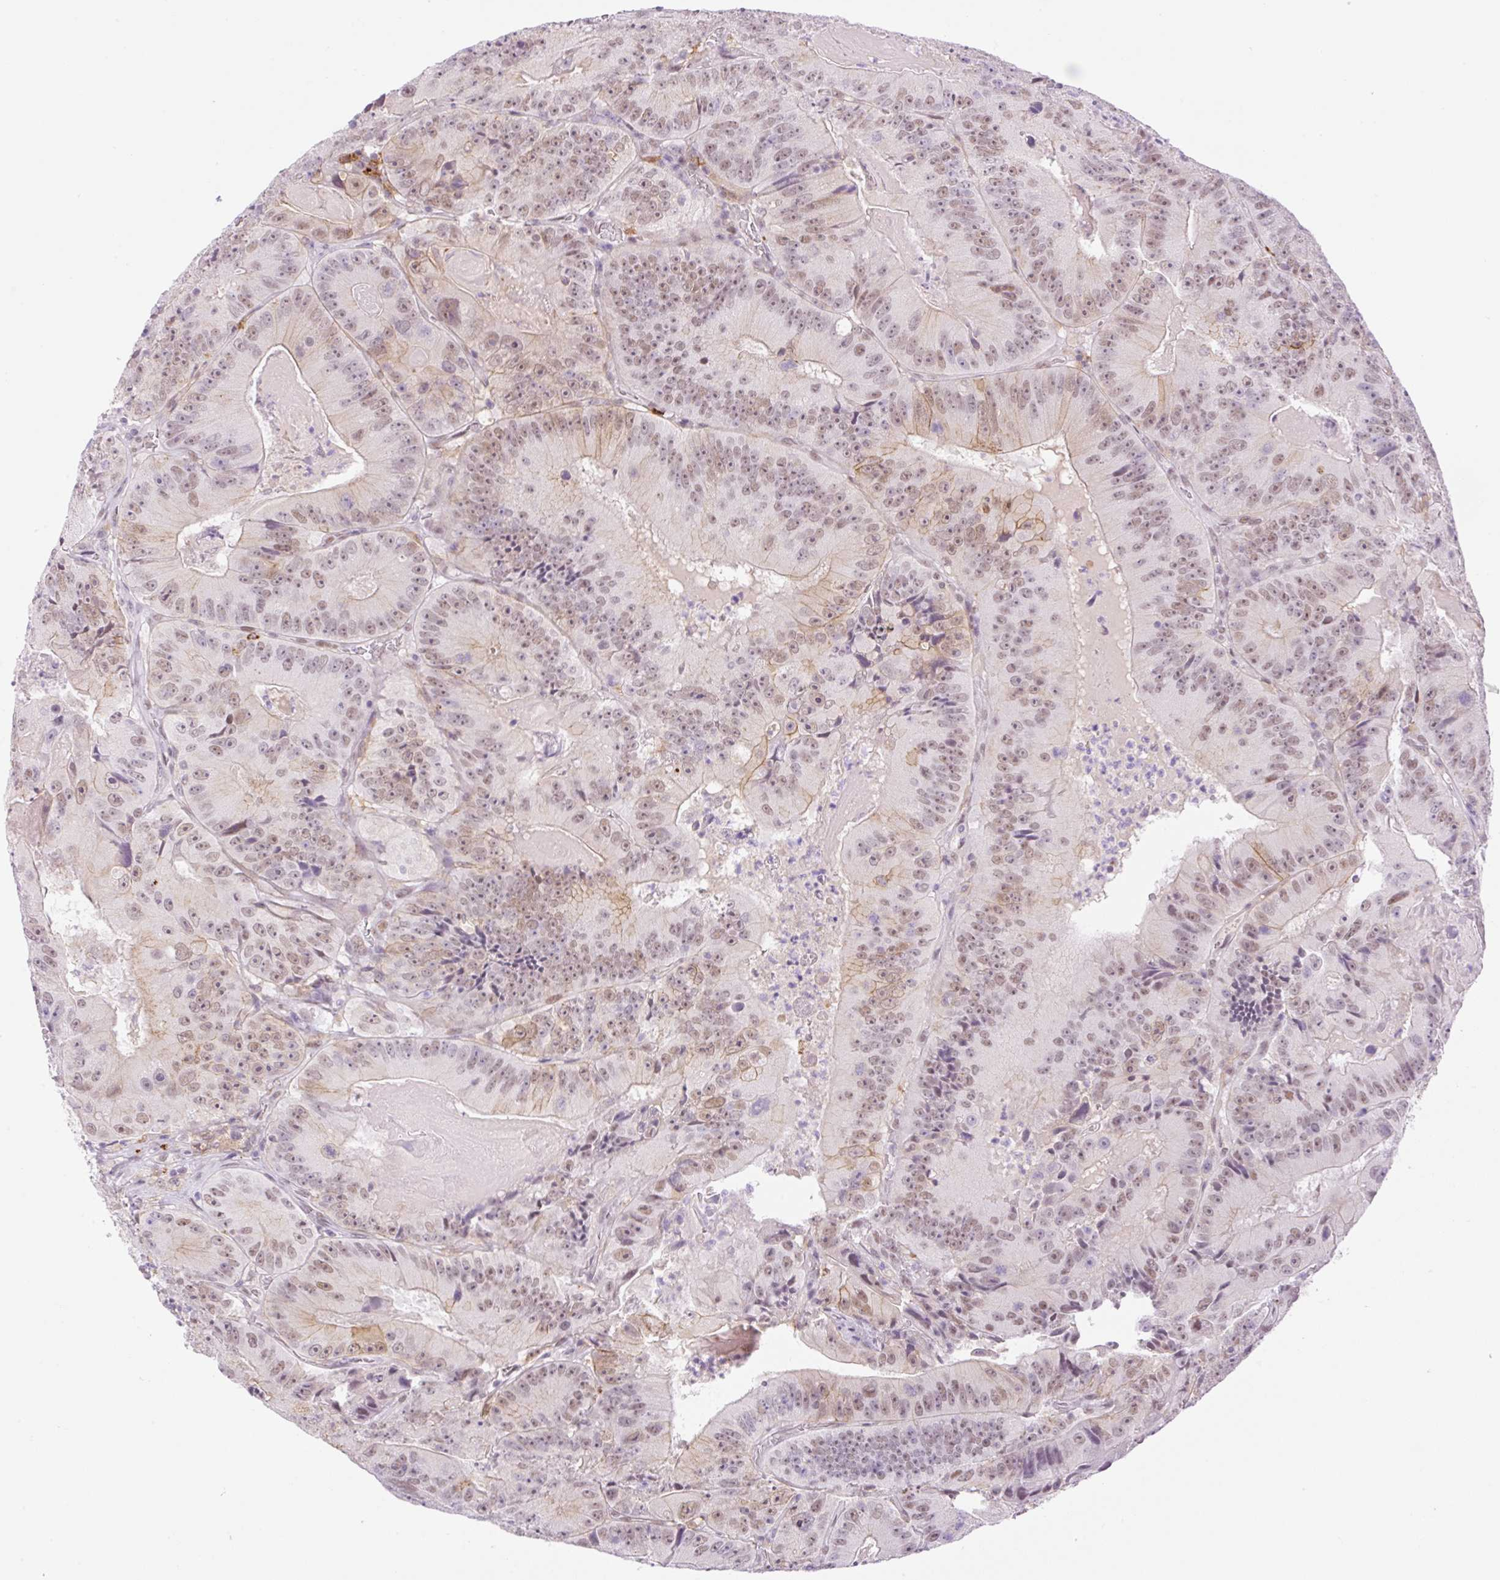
{"staining": {"intensity": "moderate", "quantity": ">75%", "location": "cytoplasmic/membranous,nuclear"}, "tissue": "colorectal cancer", "cell_type": "Tumor cells", "image_type": "cancer", "snomed": [{"axis": "morphology", "description": "Adenocarcinoma, NOS"}, {"axis": "topography", "description": "Colon"}], "caption": "Human adenocarcinoma (colorectal) stained with a protein marker demonstrates moderate staining in tumor cells.", "gene": "PALM3", "patient": {"sex": "female", "age": 86}}